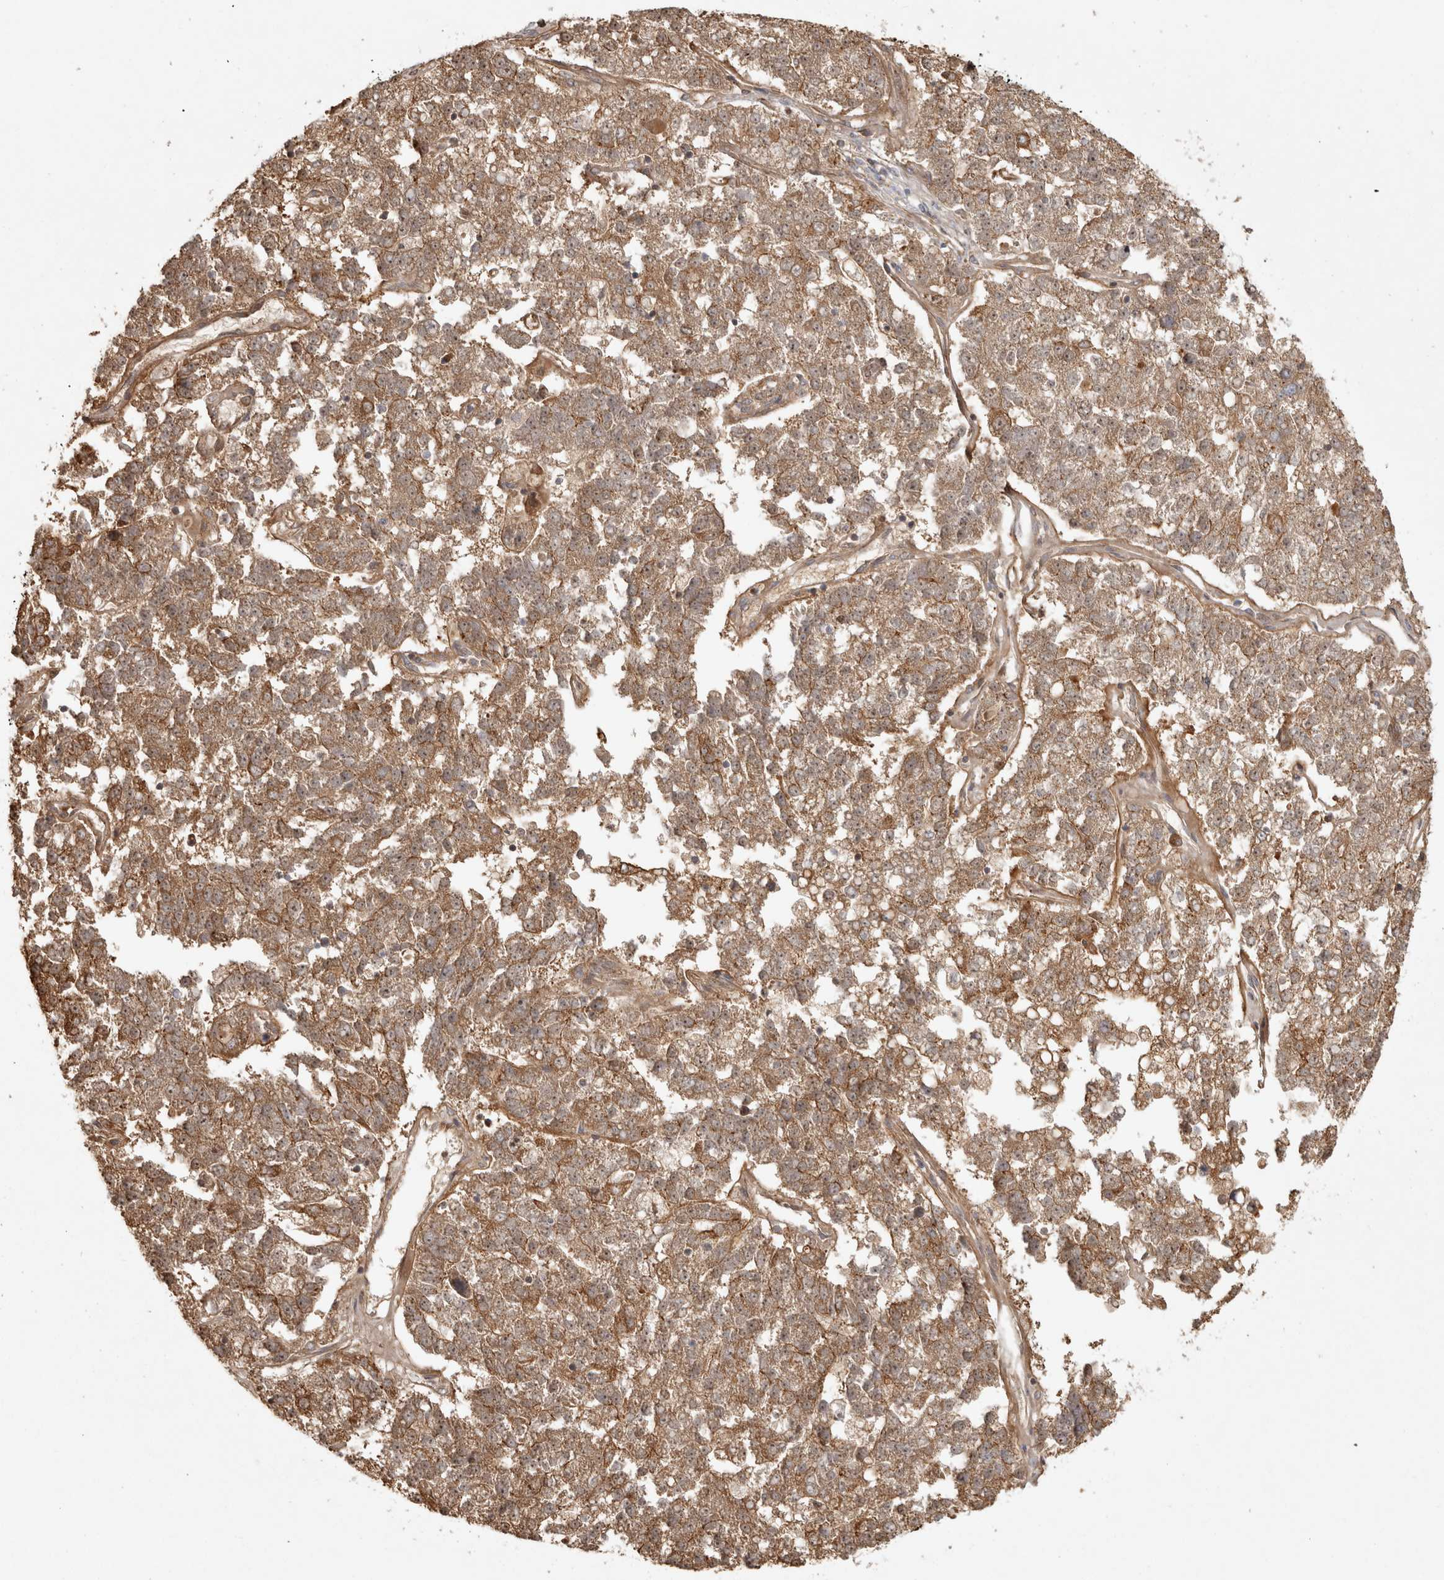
{"staining": {"intensity": "moderate", "quantity": ">75%", "location": "cytoplasmic/membranous"}, "tissue": "pancreatic cancer", "cell_type": "Tumor cells", "image_type": "cancer", "snomed": [{"axis": "morphology", "description": "Adenocarcinoma, NOS"}, {"axis": "topography", "description": "Pancreas"}], "caption": "Moderate cytoplasmic/membranous expression is seen in about >75% of tumor cells in pancreatic cancer. (Stains: DAB (3,3'-diaminobenzidine) in brown, nuclei in blue, Microscopy: brightfield microscopy at high magnification).", "gene": "CAMSAP2", "patient": {"sex": "female", "age": 61}}